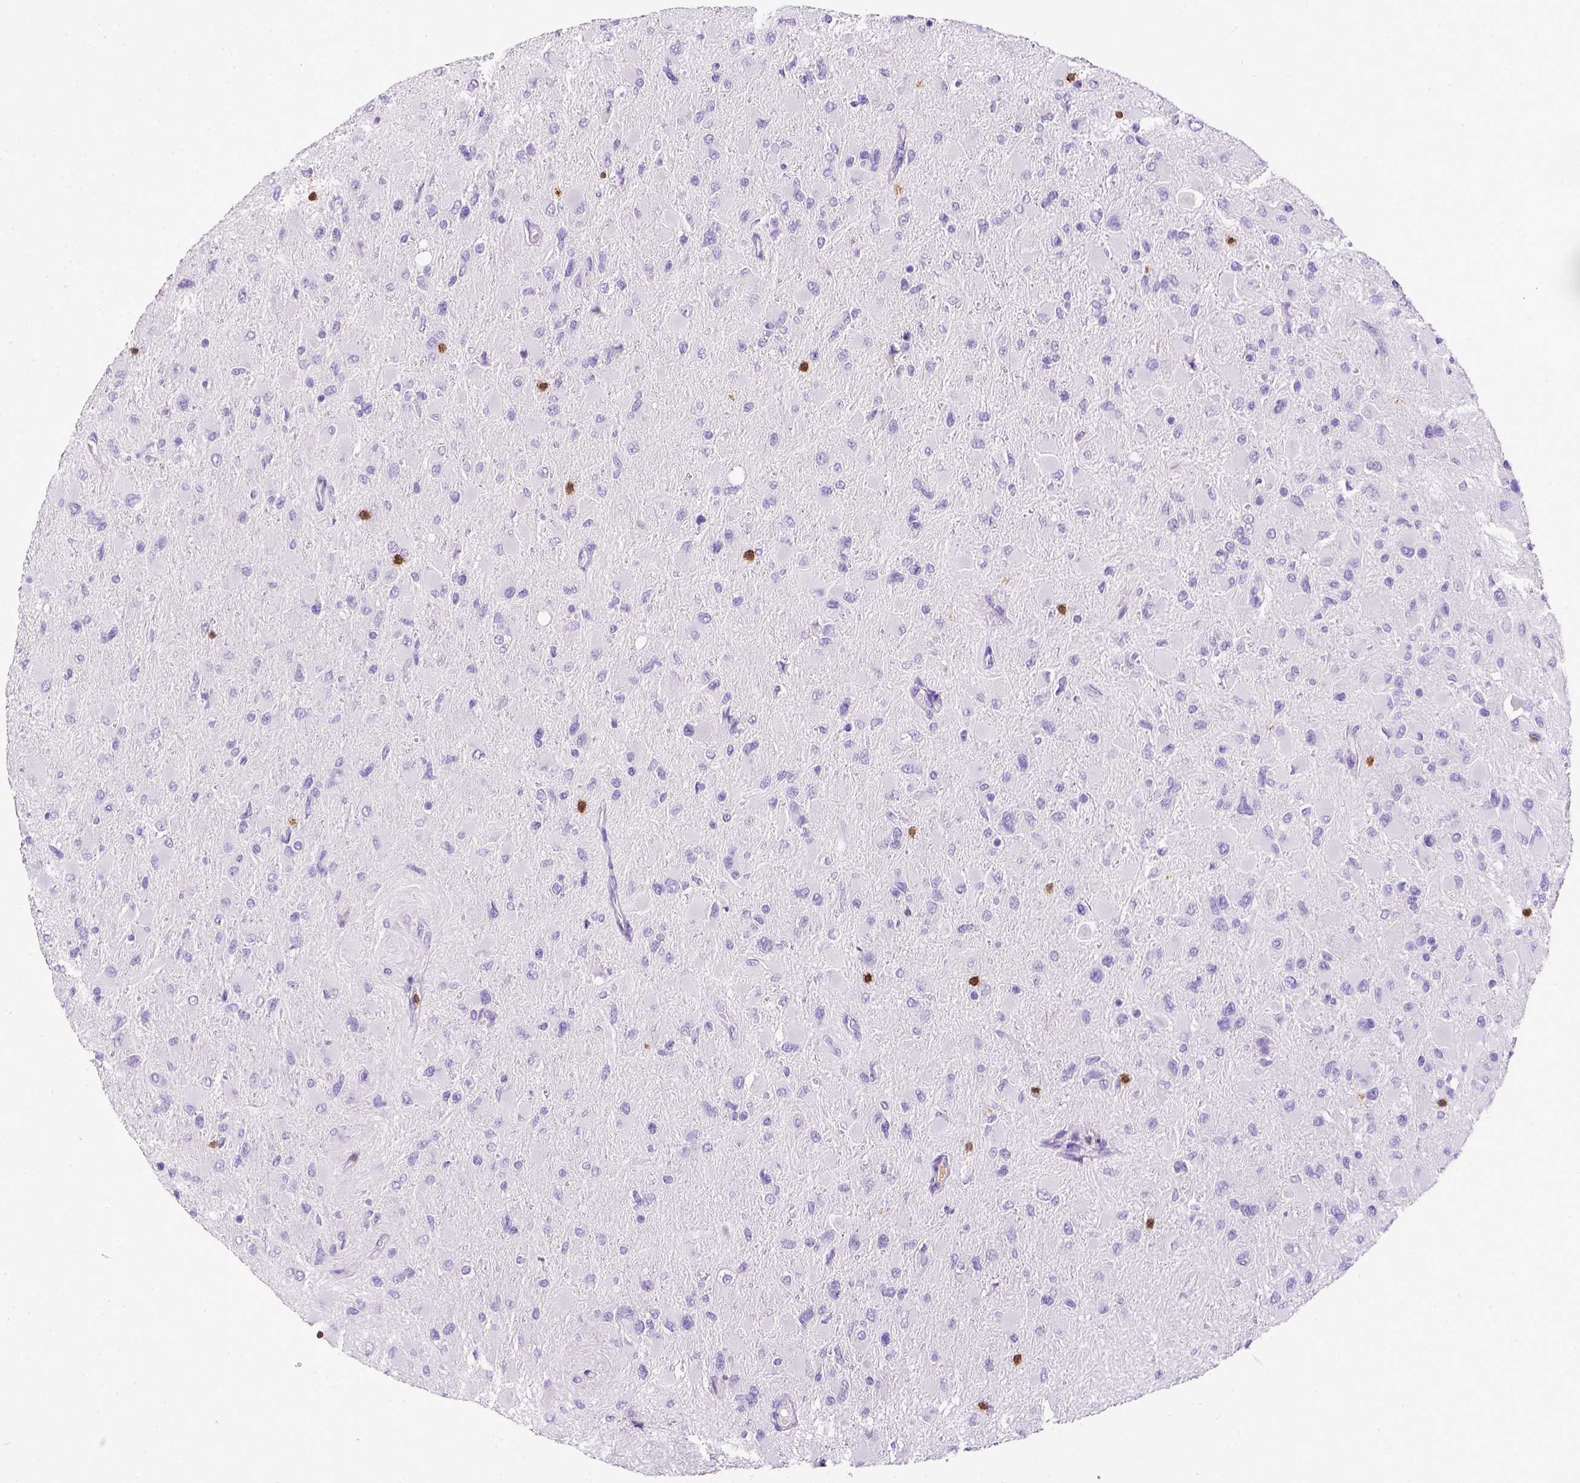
{"staining": {"intensity": "negative", "quantity": "none", "location": "none"}, "tissue": "glioma", "cell_type": "Tumor cells", "image_type": "cancer", "snomed": [{"axis": "morphology", "description": "Glioma, malignant, High grade"}, {"axis": "topography", "description": "Cerebral cortex"}], "caption": "Tumor cells are negative for brown protein staining in malignant glioma (high-grade). Nuclei are stained in blue.", "gene": "CD3E", "patient": {"sex": "female", "age": 36}}